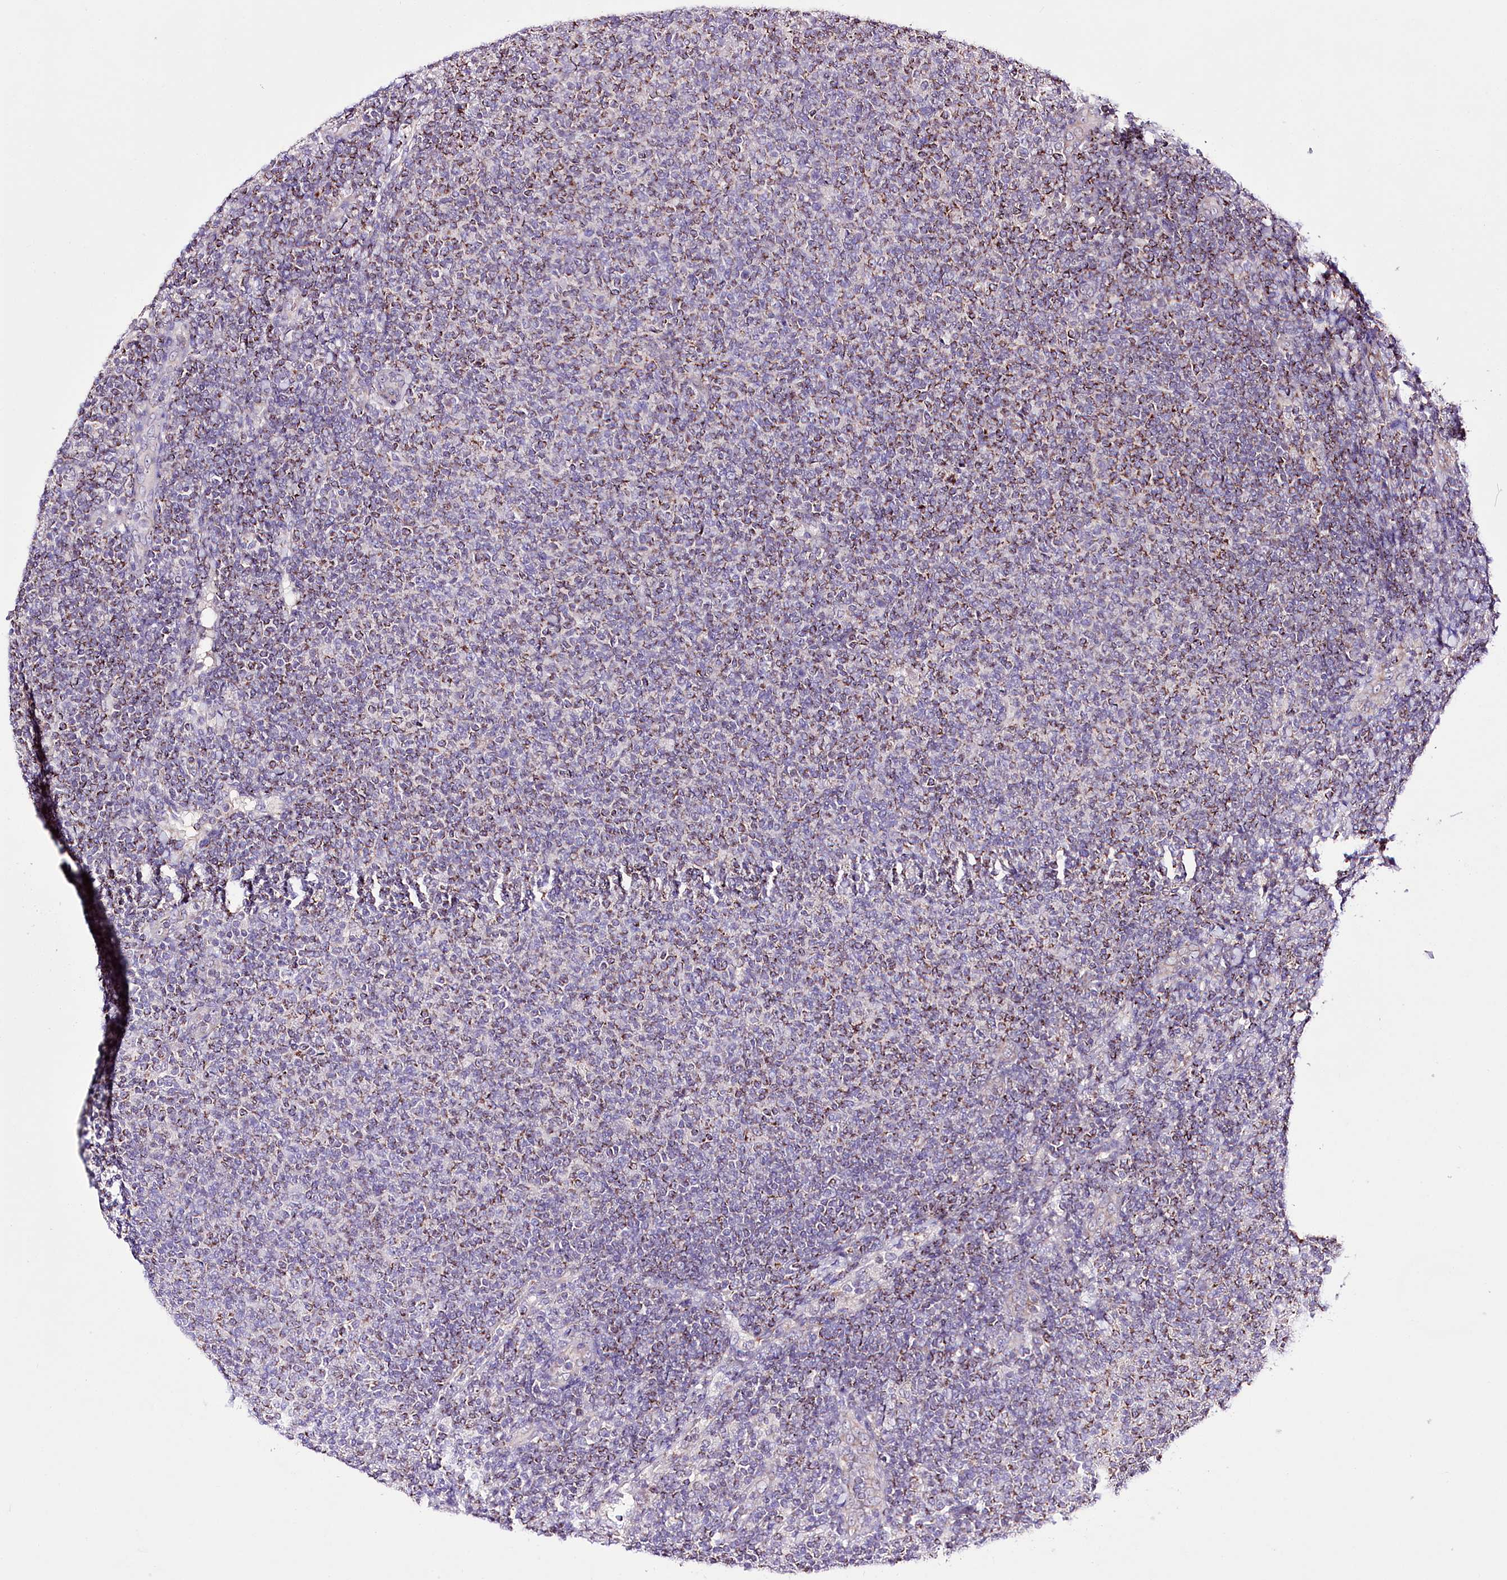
{"staining": {"intensity": "weak", "quantity": "25%-75%", "location": "cytoplasmic/membranous"}, "tissue": "lymphoma", "cell_type": "Tumor cells", "image_type": "cancer", "snomed": [{"axis": "morphology", "description": "Malignant lymphoma, non-Hodgkin's type, Low grade"}, {"axis": "topography", "description": "Lymph node"}], "caption": "Weak cytoplasmic/membranous expression for a protein is appreciated in about 25%-75% of tumor cells of lymphoma using immunohistochemistry (IHC).", "gene": "ATE1", "patient": {"sex": "male", "age": 66}}